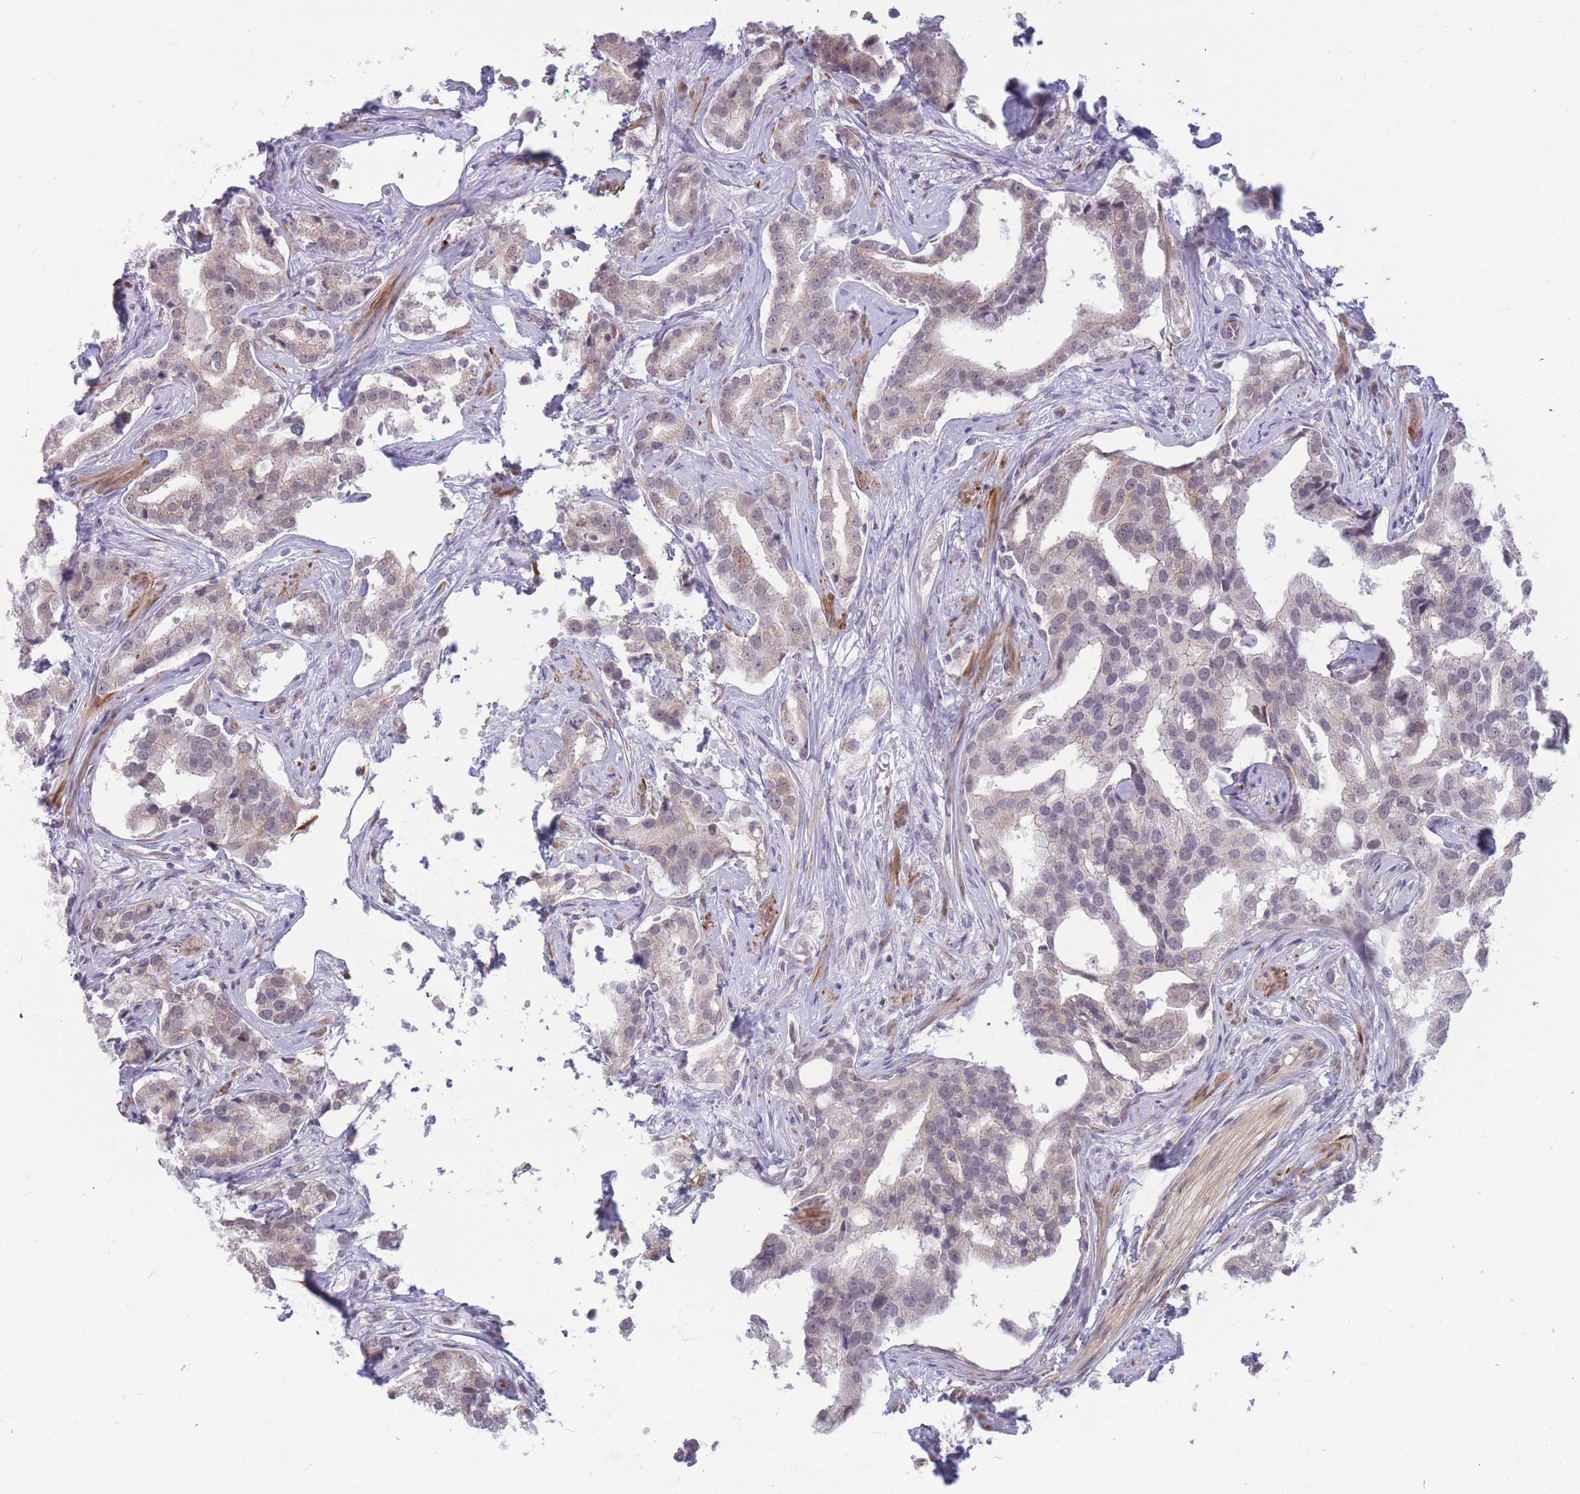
{"staining": {"intensity": "weak", "quantity": "<25%", "location": "cytoplasmic/membranous"}, "tissue": "prostate cancer", "cell_type": "Tumor cells", "image_type": "cancer", "snomed": [{"axis": "morphology", "description": "Adenocarcinoma, High grade"}, {"axis": "topography", "description": "Prostate"}], "caption": "Immunohistochemistry (IHC) histopathology image of prostate cancer stained for a protein (brown), which reveals no staining in tumor cells.", "gene": "ADD2", "patient": {"sex": "male", "age": 67}}